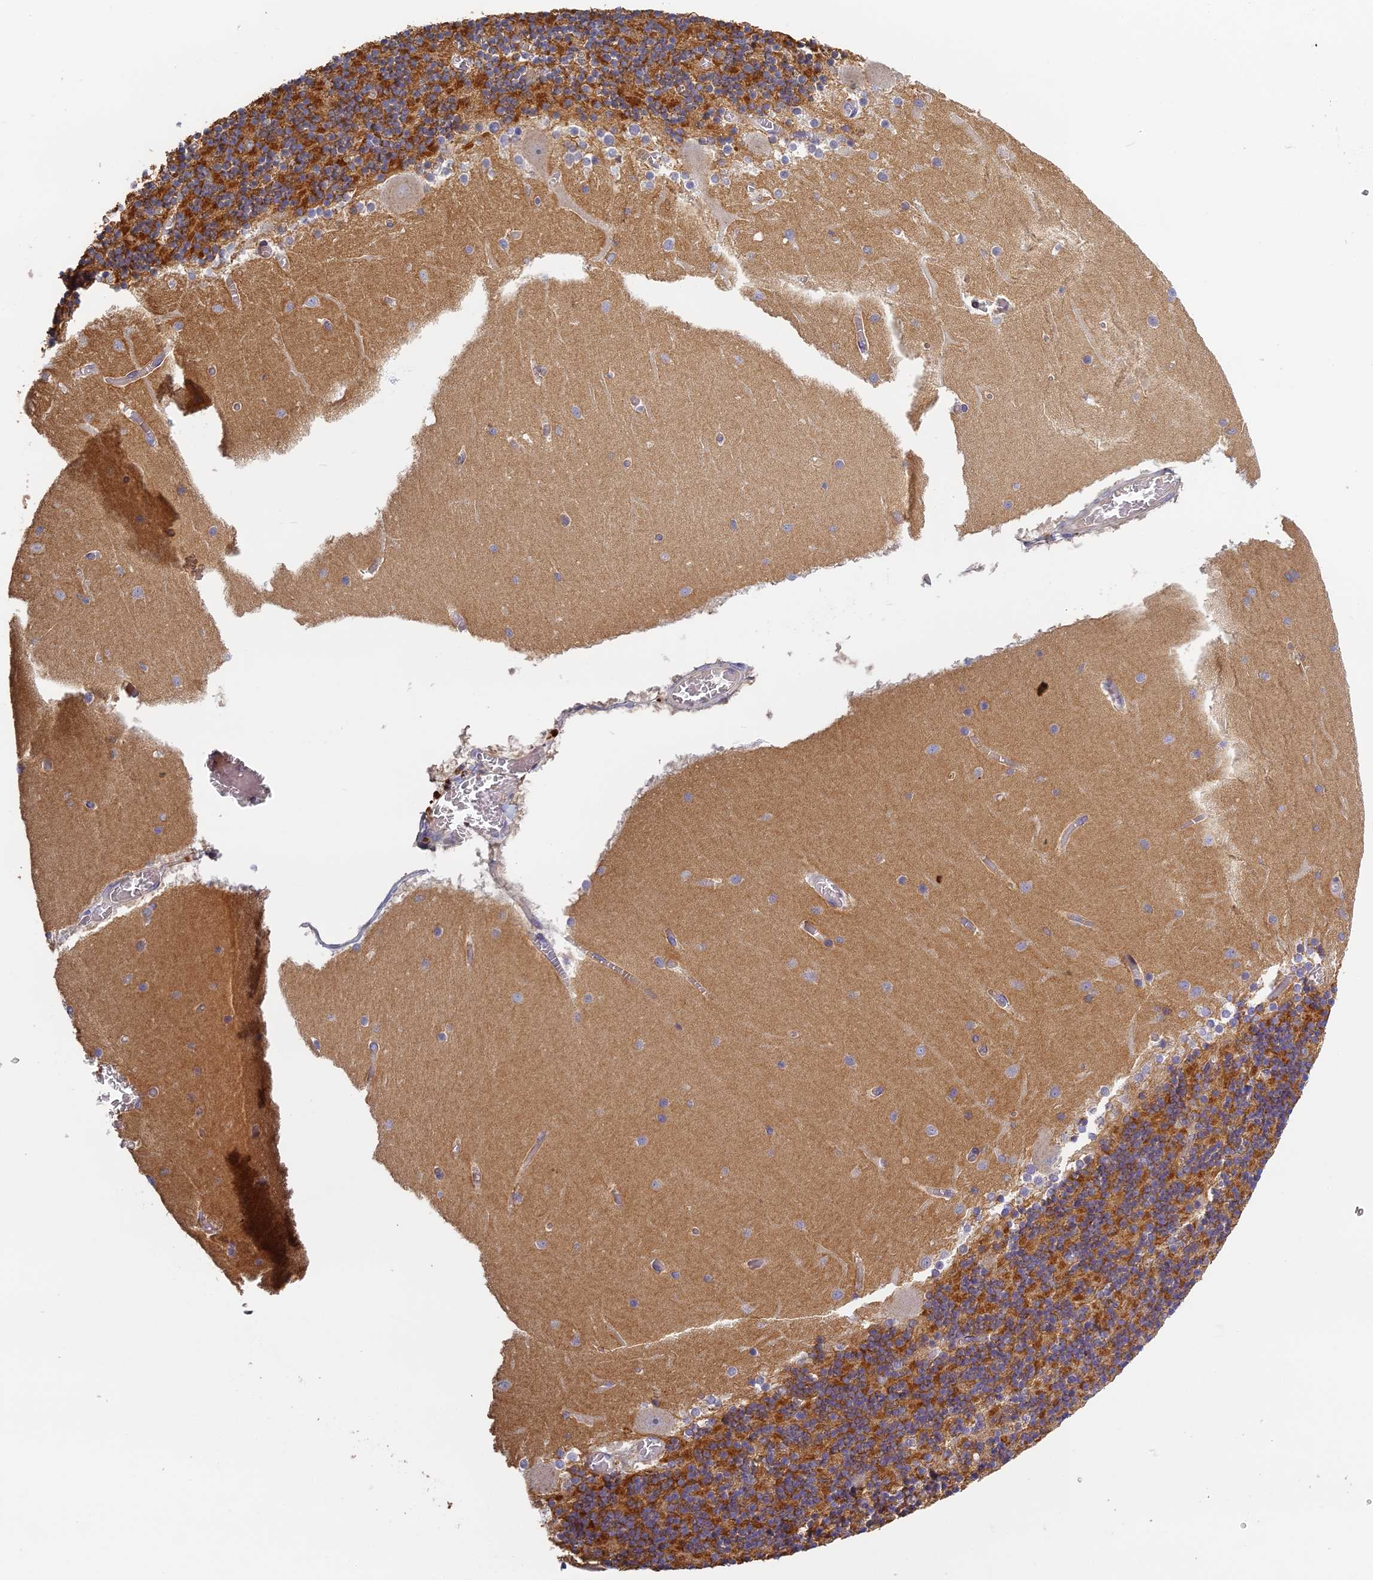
{"staining": {"intensity": "moderate", "quantity": "25%-75%", "location": "cytoplasmic/membranous"}, "tissue": "cerebellum", "cell_type": "Cells in granular layer", "image_type": "normal", "snomed": [{"axis": "morphology", "description": "Normal tissue, NOS"}, {"axis": "topography", "description": "Cerebellum"}], "caption": "A brown stain highlights moderate cytoplasmic/membranous positivity of a protein in cells in granular layer of benign human cerebellum. The staining is performed using DAB brown chromogen to label protein expression. The nuclei are counter-stained blue using hematoxylin.", "gene": "AP4E1", "patient": {"sex": "female", "age": 28}}